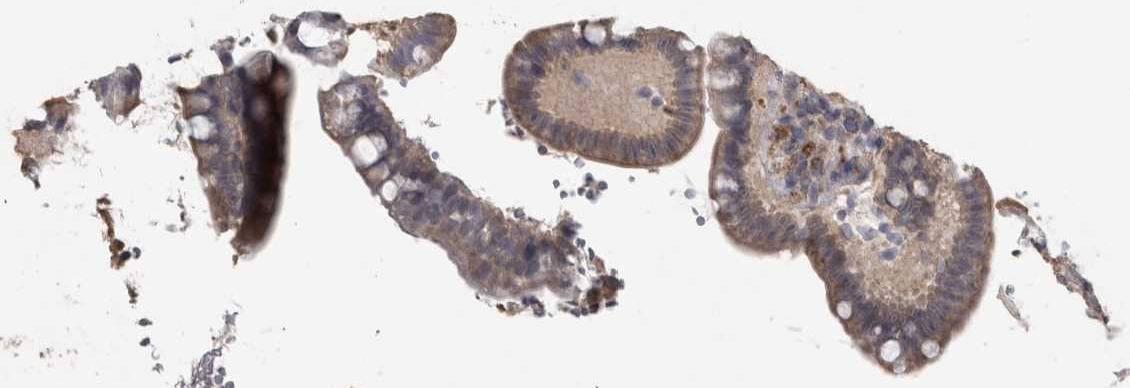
{"staining": {"intensity": "weak", "quantity": "25%-75%", "location": "cytoplasmic/membranous"}, "tissue": "small intestine", "cell_type": "Glandular cells", "image_type": "normal", "snomed": [{"axis": "morphology", "description": "Normal tissue, NOS"}, {"axis": "topography", "description": "Smooth muscle"}, {"axis": "topography", "description": "Small intestine"}], "caption": "Immunohistochemistry image of unremarkable small intestine stained for a protein (brown), which demonstrates low levels of weak cytoplasmic/membranous expression in about 25%-75% of glandular cells.", "gene": "RAB29", "patient": {"sex": "female", "age": 84}}